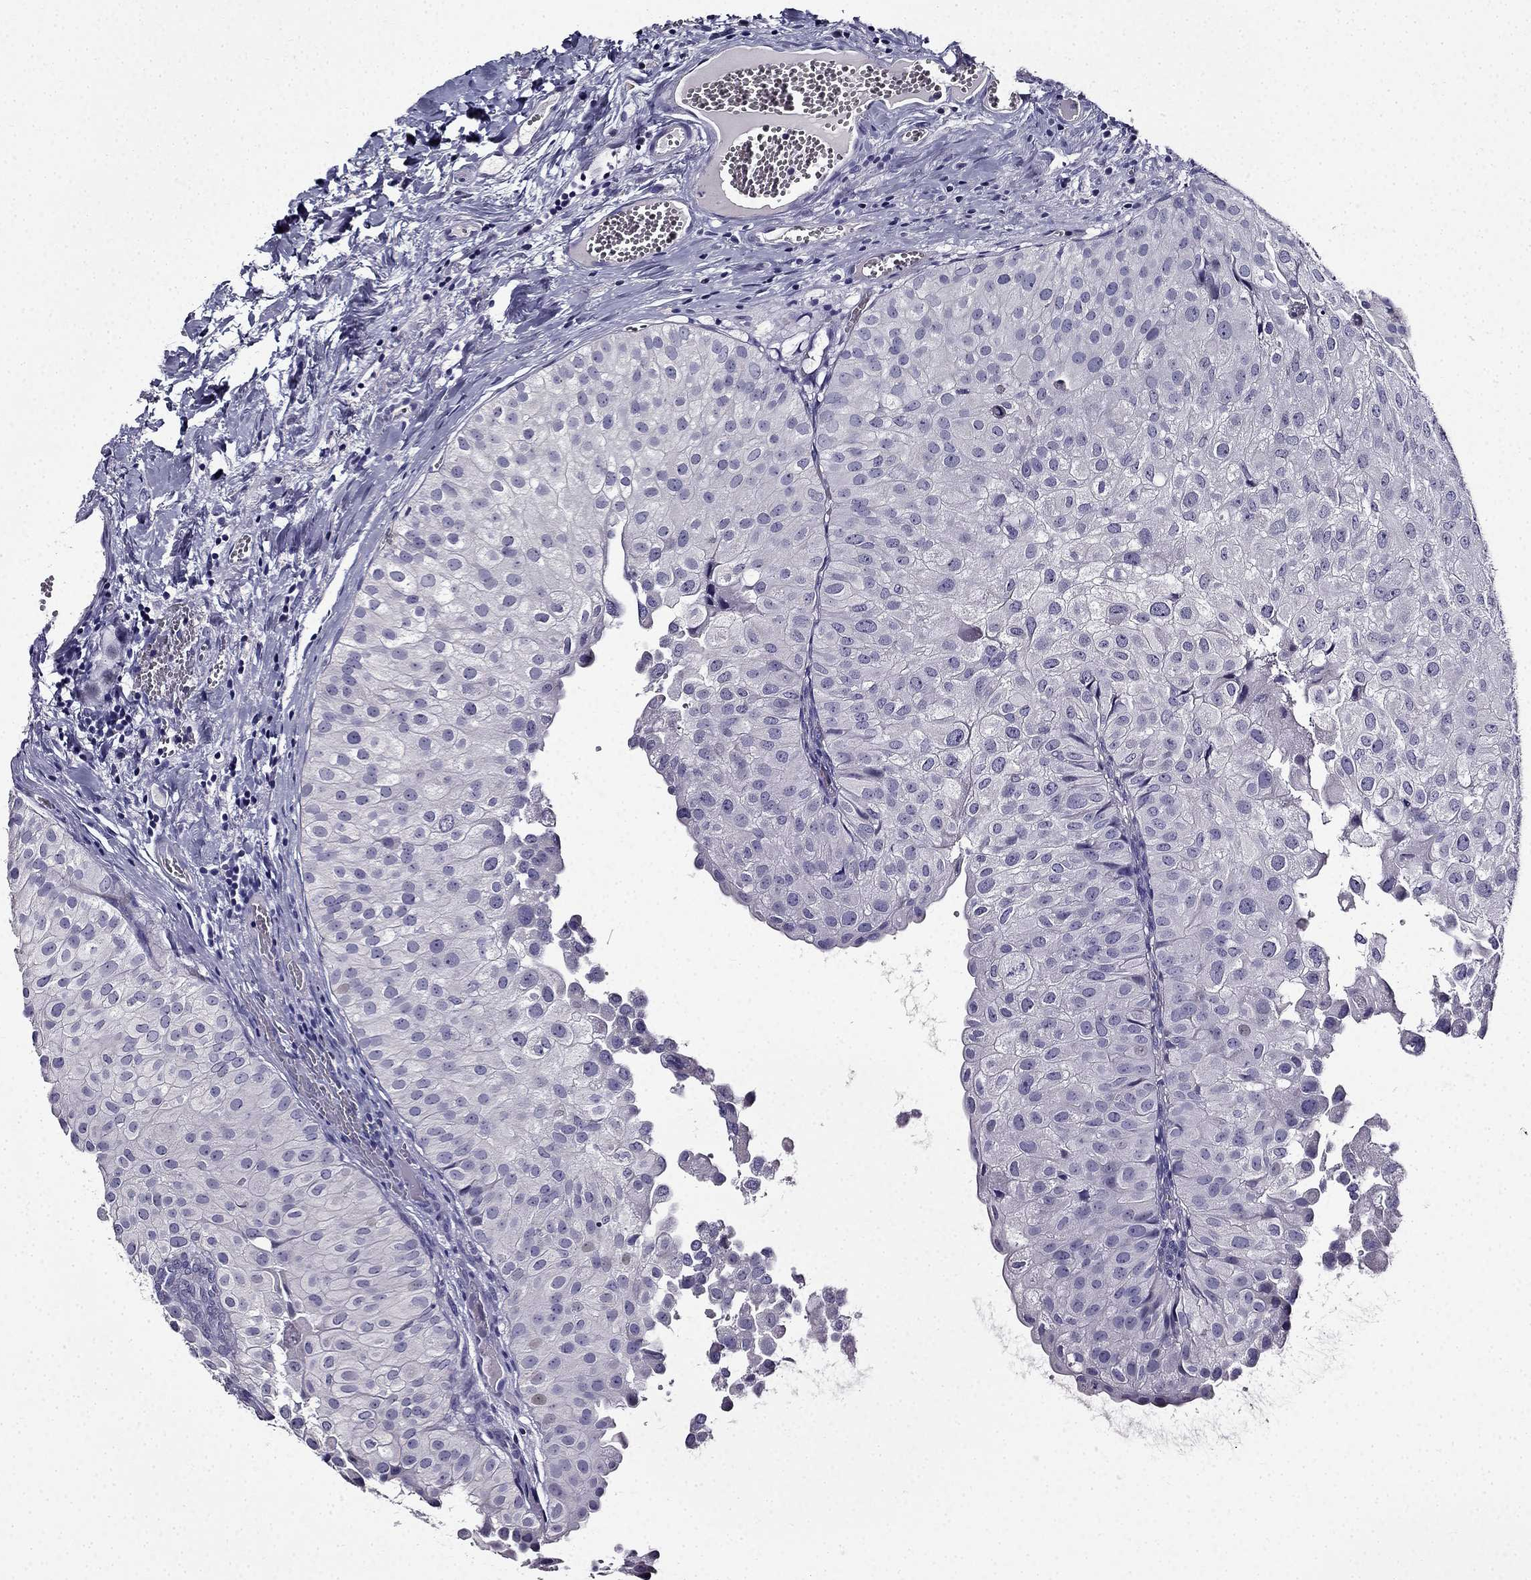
{"staining": {"intensity": "negative", "quantity": "none", "location": "none"}, "tissue": "urothelial cancer", "cell_type": "Tumor cells", "image_type": "cancer", "snomed": [{"axis": "morphology", "description": "Urothelial carcinoma, Low grade"}, {"axis": "topography", "description": "Urinary bladder"}], "caption": "A photomicrograph of urothelial cancer stained for a protein demonstrates no brown staining in tumor cells. Brightfield microscopy of IHC stained with DAB (brown) and hematoxylin (blue), captured at high magnification.", "gene": "TMEM266", "patient": {"sex": "female", "age": 78}}